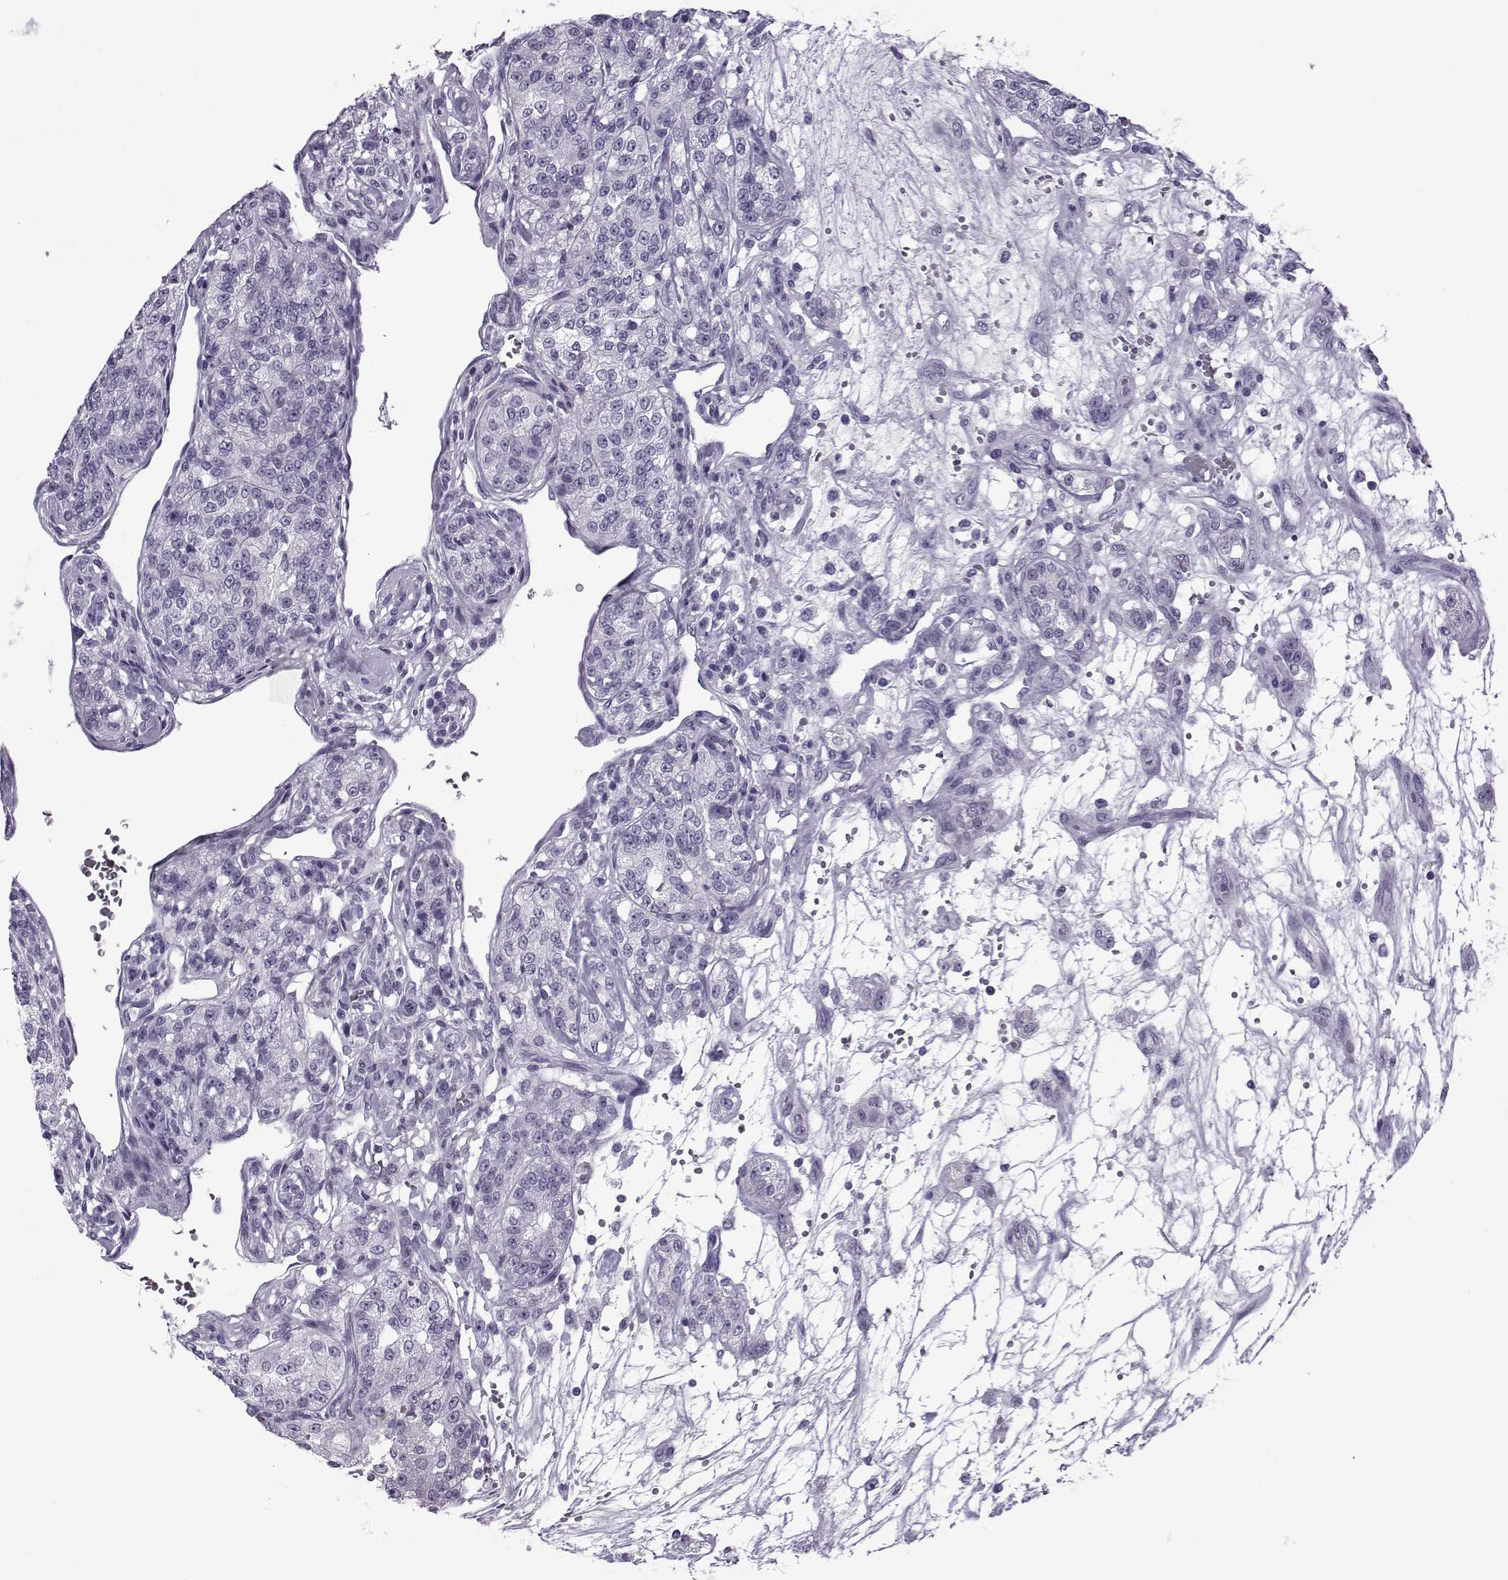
{"staining": {"intensity": "negative", "quantity": "none", "location": "none"}, "tissue": "renal cancer", "cell_type": "Tumor cells", "image_type": "cancer", "snomed": [{"axis": "morphology", "description": "Adenocarcinoma, NOS"}, {"axis": "topography", "description": "Kidney"}], "caption": "The IHC photomicrograph has no significant positivity in tumor cells of renal cancer (adenocarcinoma) tissue. (Brightfield microscopy of DAB (3,3'-diaminobenzidine) immunohistochemistry (IHC) at high magnification).", "gene": "OIP5", "patient": {"sex": "female", "age": 63}}